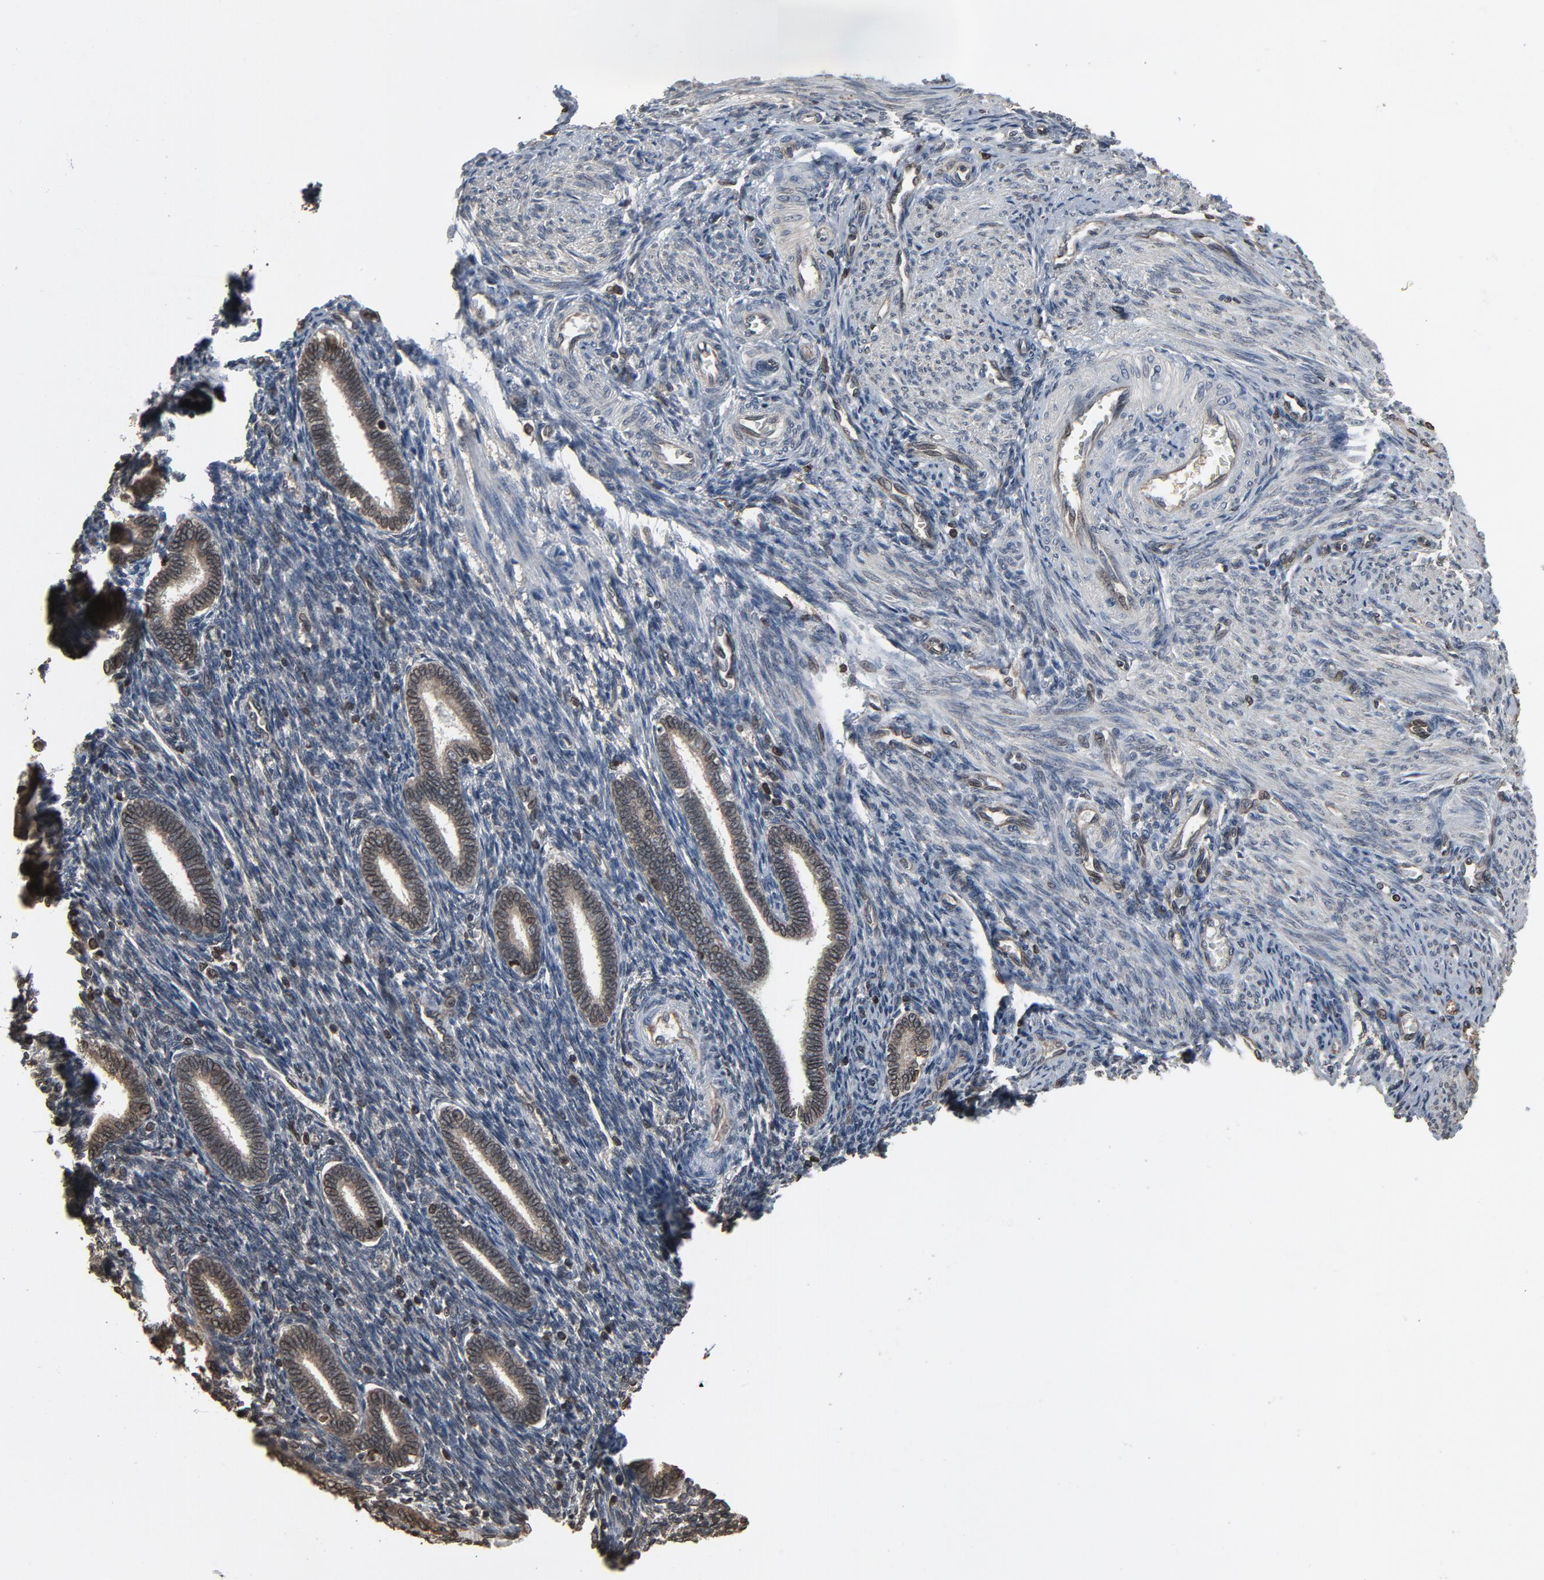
{"staining": {"intensity": "weak", "quantity": "<25%", "location": "cytoplasmic/membranous,nuclear"}, "tissue": "endometrium", "cell_type": "Cells in endometrial stroma", "image_type": "normal", "snomed": [{"axis": "morphology", "description": "Normal tissue, NOS"}, {"axis": "topography", "description": "Endometrium"}], "caption": "A micrograph of human endometrium is negative for staining in cells in endometrial stroma. Nuclei are stained in blue.", "gene": "UBE2D1", "patient": {"sex": "female", "age": 27}}